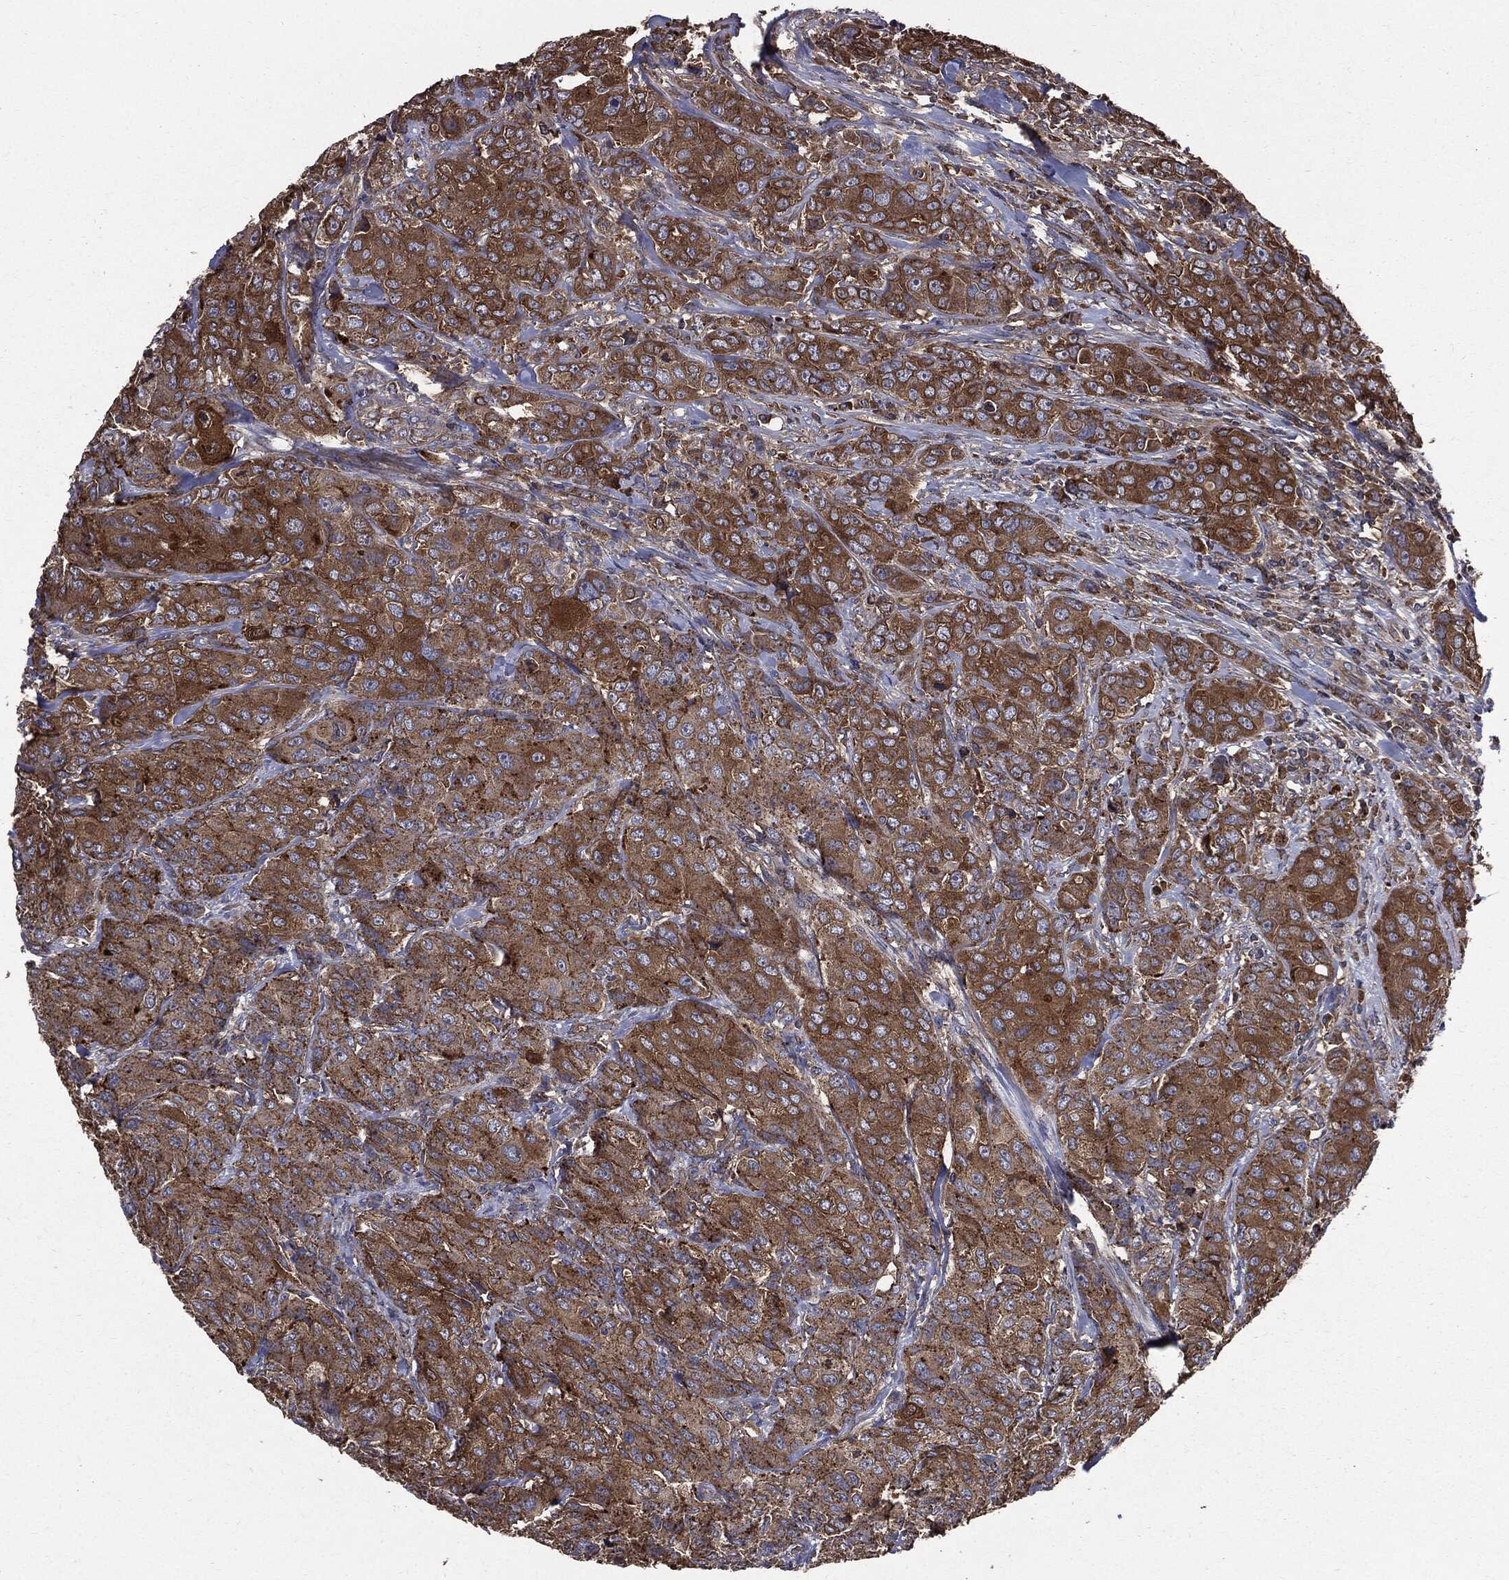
{"staining": {"intensity": "strong", "quantity": "25%-75%", "location": "cytoplasmic/membranous"}, "tissue": "breast cancer", "cell_type": "Tumor cells", "image_type": "cancer", "snomed": [{"axis": "morphology", "description": "Duct carcinoma"}, {"axis": "topography", "description": "Breast"}], "caption": "High-magnification brightfield microscopy of breast invasive ductal carcinoma stained with DAB (brown) and counterstained with hematoxylin (blue). tumor cells exhibit strong cytoplasmic/membranous staining is appreciated in approximately25%-75% of cells.", "gene": "PDCD6IP", "patient": {"sex": "female", "age": 43}}